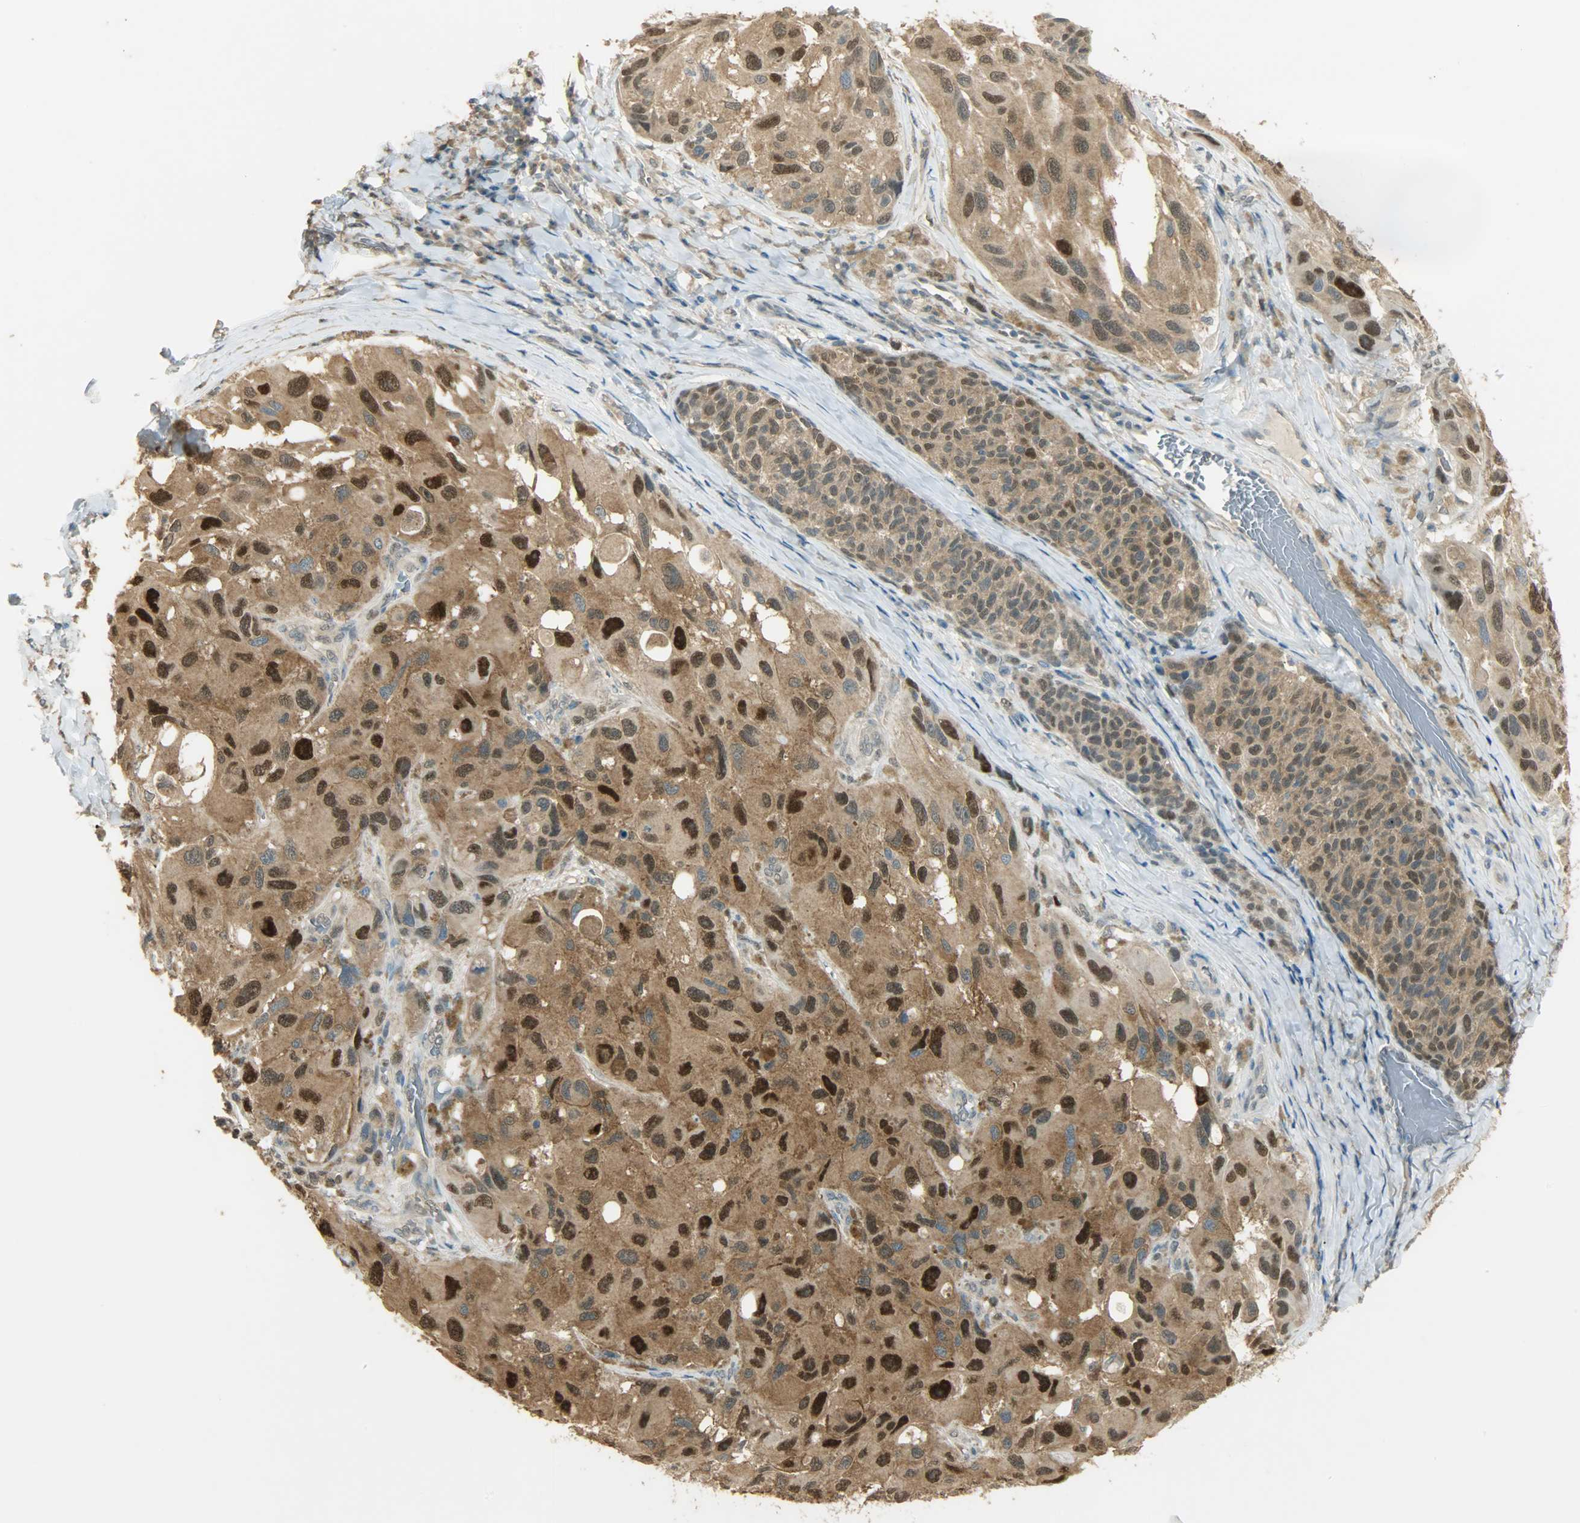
{"staining": {"intensity": "strong", "quantity": ">75%", "location": "cytoplasmic/membranous,nuclear"}, "tissue": "melanoma", "cell_type": "Tumor cells", "image_type": "cancer", "snomed": [{"axis": "morphology", "description": "Malignant melanoma, NOS"}, {"axis": "topography", "description": "Skin"}], "caption": "DAB immunohistochemical staining of human malignant melanoma exhibits strong cytoplasmic/membranous and nuclear protein staining in about >75% of tumor cells.", "gene": "PRMT5", "patient": {"sex": "female", "age": 73}}